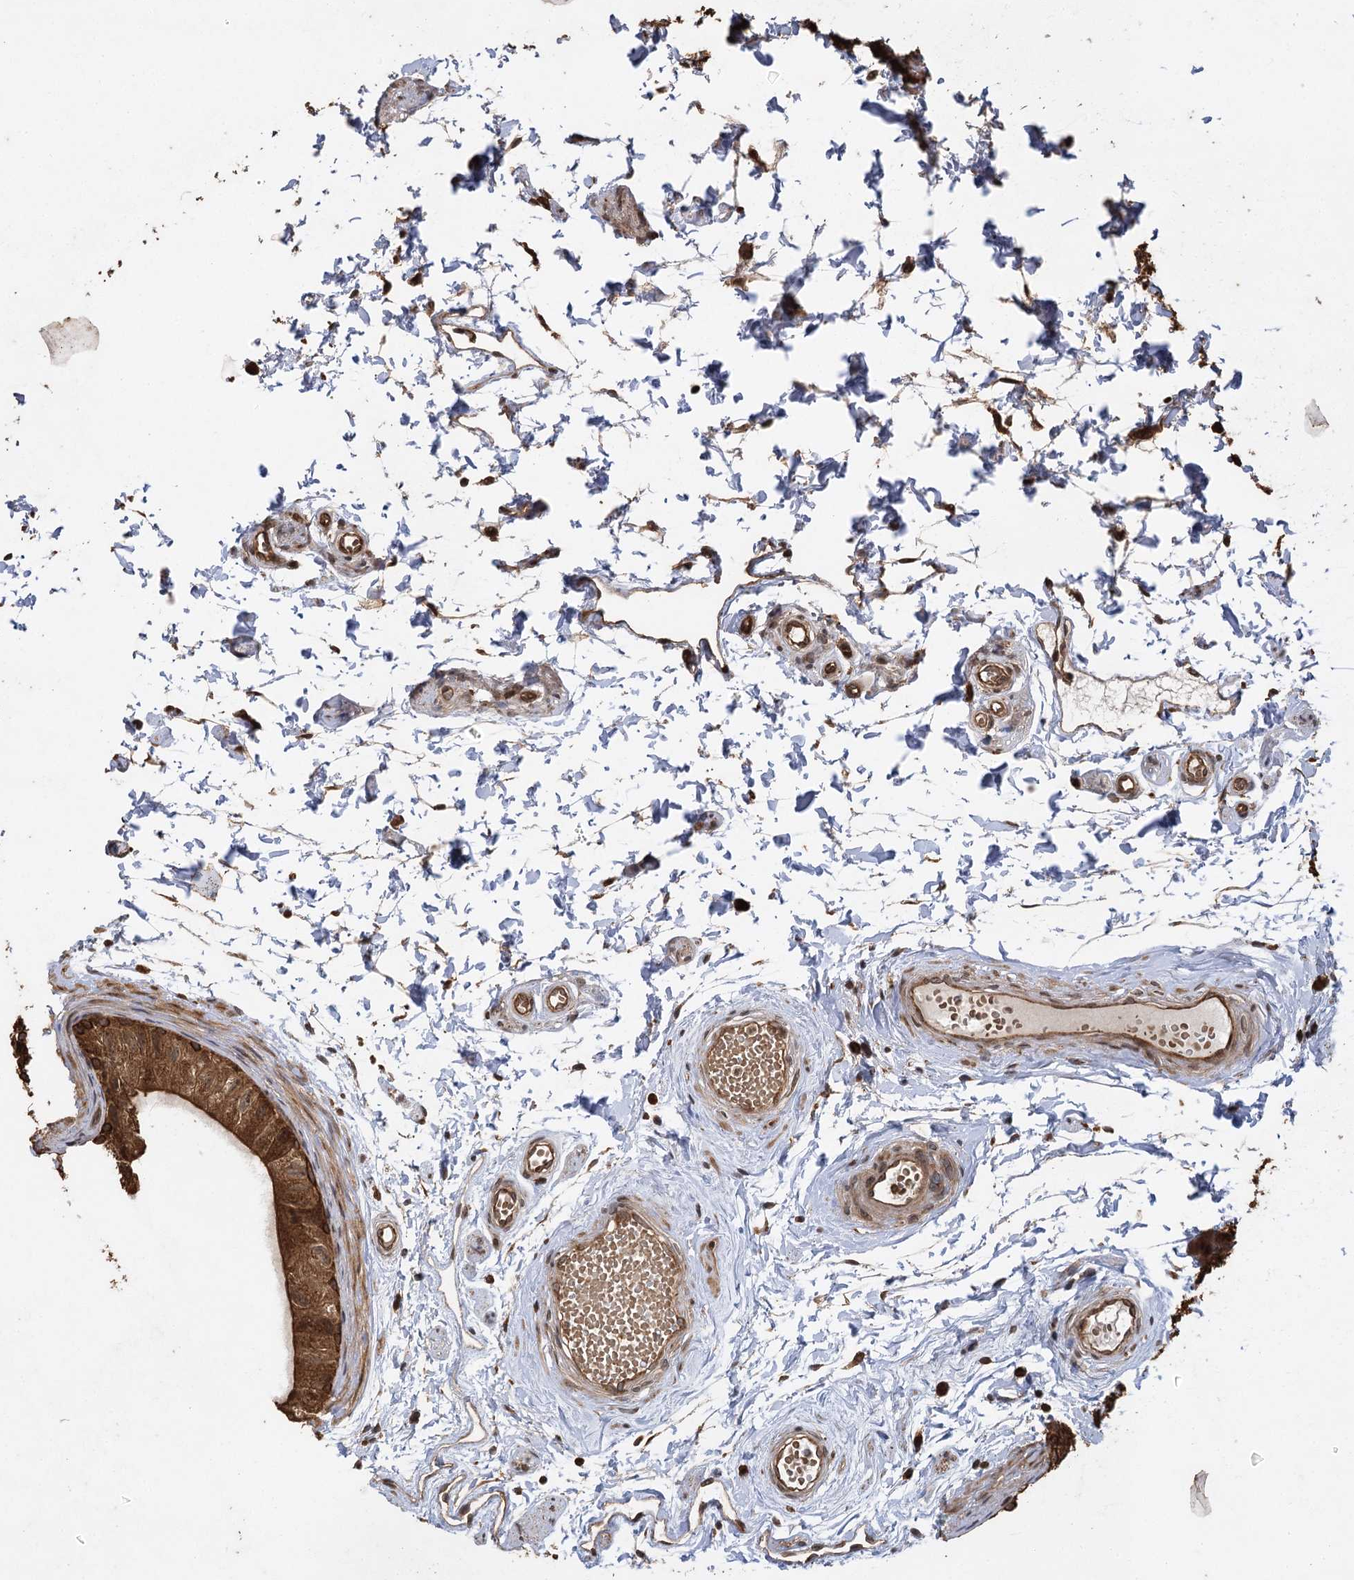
{"staining": {"intensity": "moderate", "quantity": ">75%", "location": "cytoplasmic/membranous"}, "tissue": "epididymis", "cell_type": "Glandular cells", "image_type": "normal", "snomed": [{"axis": "morphology", "description": "Normal tissue, NOS"}, {"axis": "topography", "description": "Epididymis"}], "caption": "Human epididymis stained for a protein (brown) reveals moderate cytoplasmic/membranous positive expression in approximately >75% of glandular cells.", "gene": "IL11RA", "patient": {"sex": "male", "age": 50}}